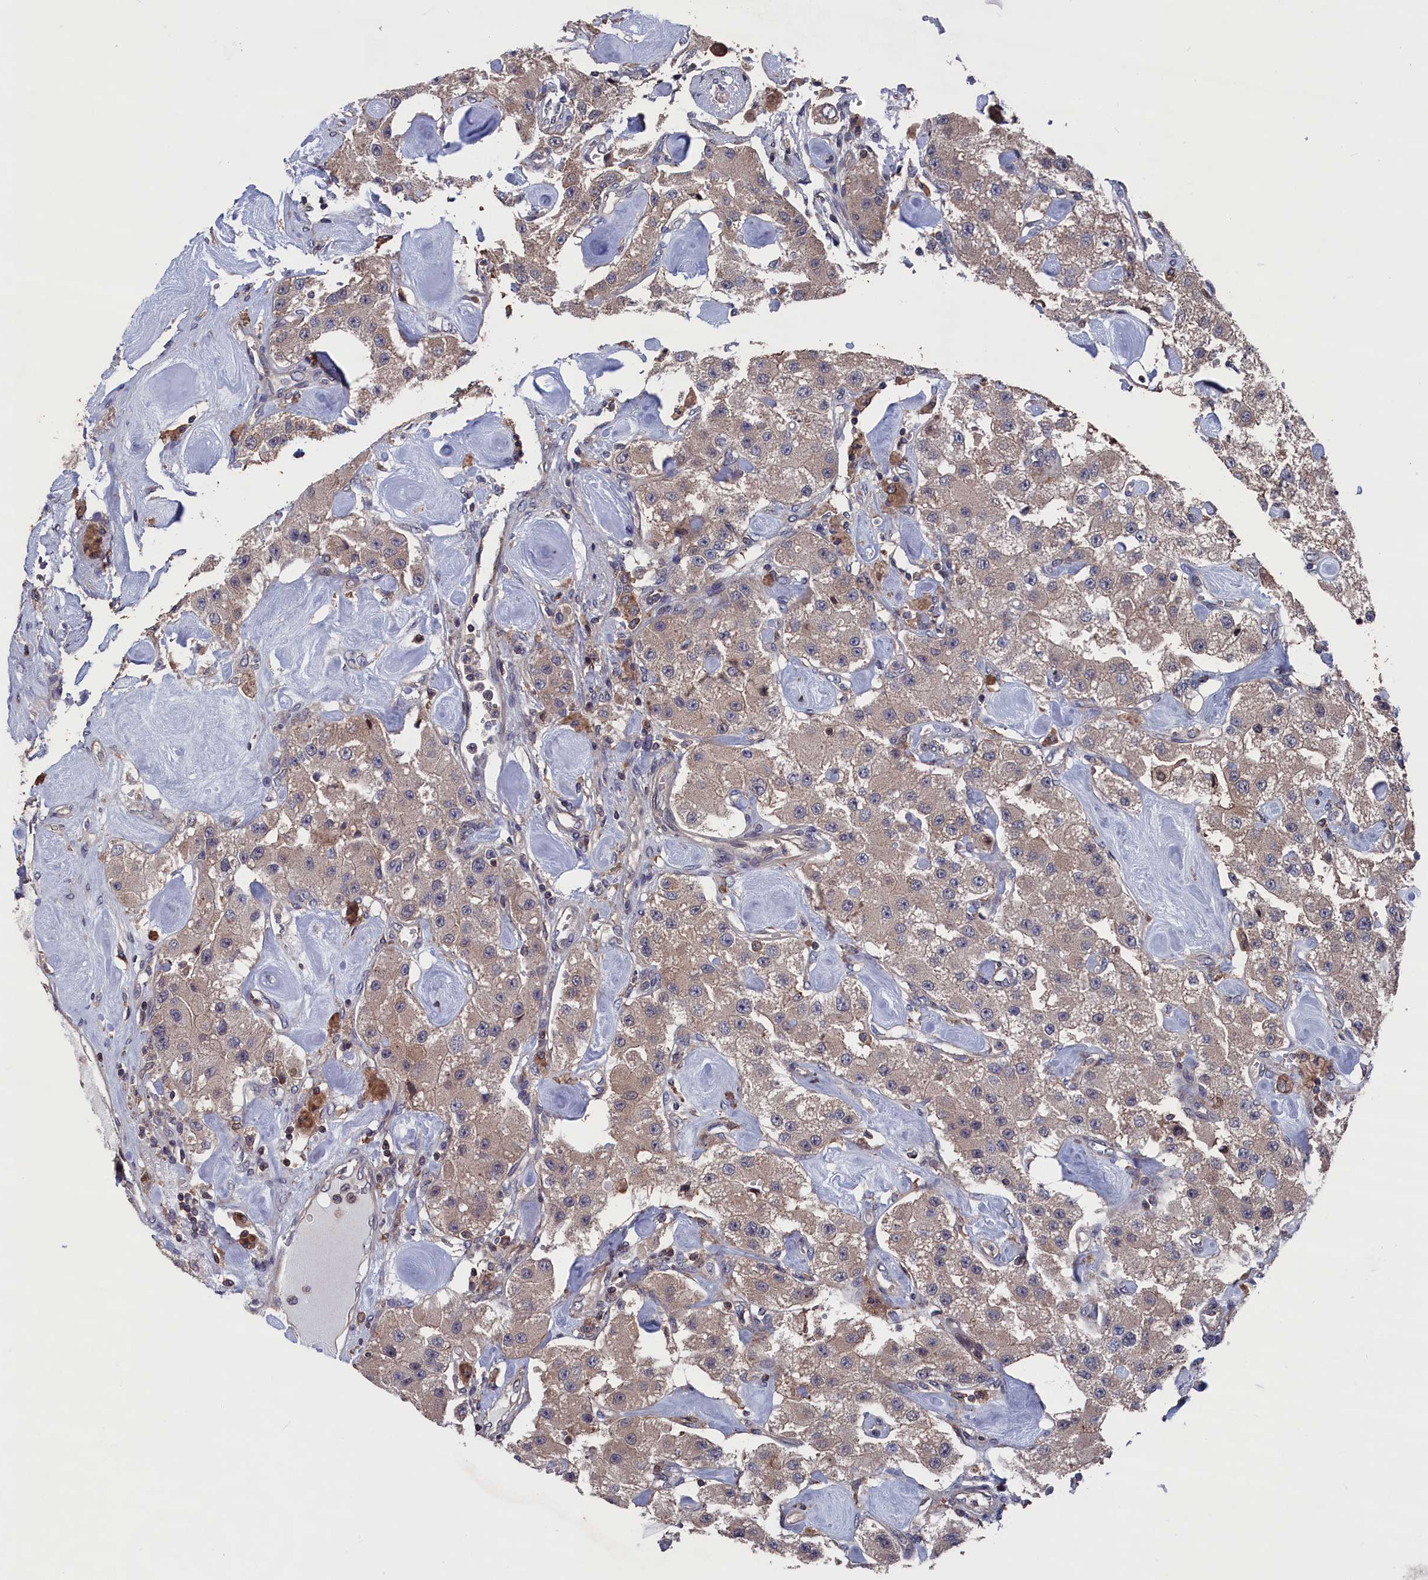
{"staining": {"intensity": "weak", "quantity": ">75%", "location": "cytoplasmic/membranous"}, "tissue": "carcinoid", "cell_type": "Tumor cells", "image_type": "cancer", "snomed": [{"axis": "morphology", "description": "Carcinoid, malignant, NOS"}, {"axis": "topography", "description": "Pancreas"}], "caption": "There is low levels of weak cytoplasmic/membranous staining in tumor cells of carcinoid (malignant), as demonstrated by immunohistochemical staining (brown color).", "gene": "SPATA13", "patient": {"sex": "male", "age": 41}}